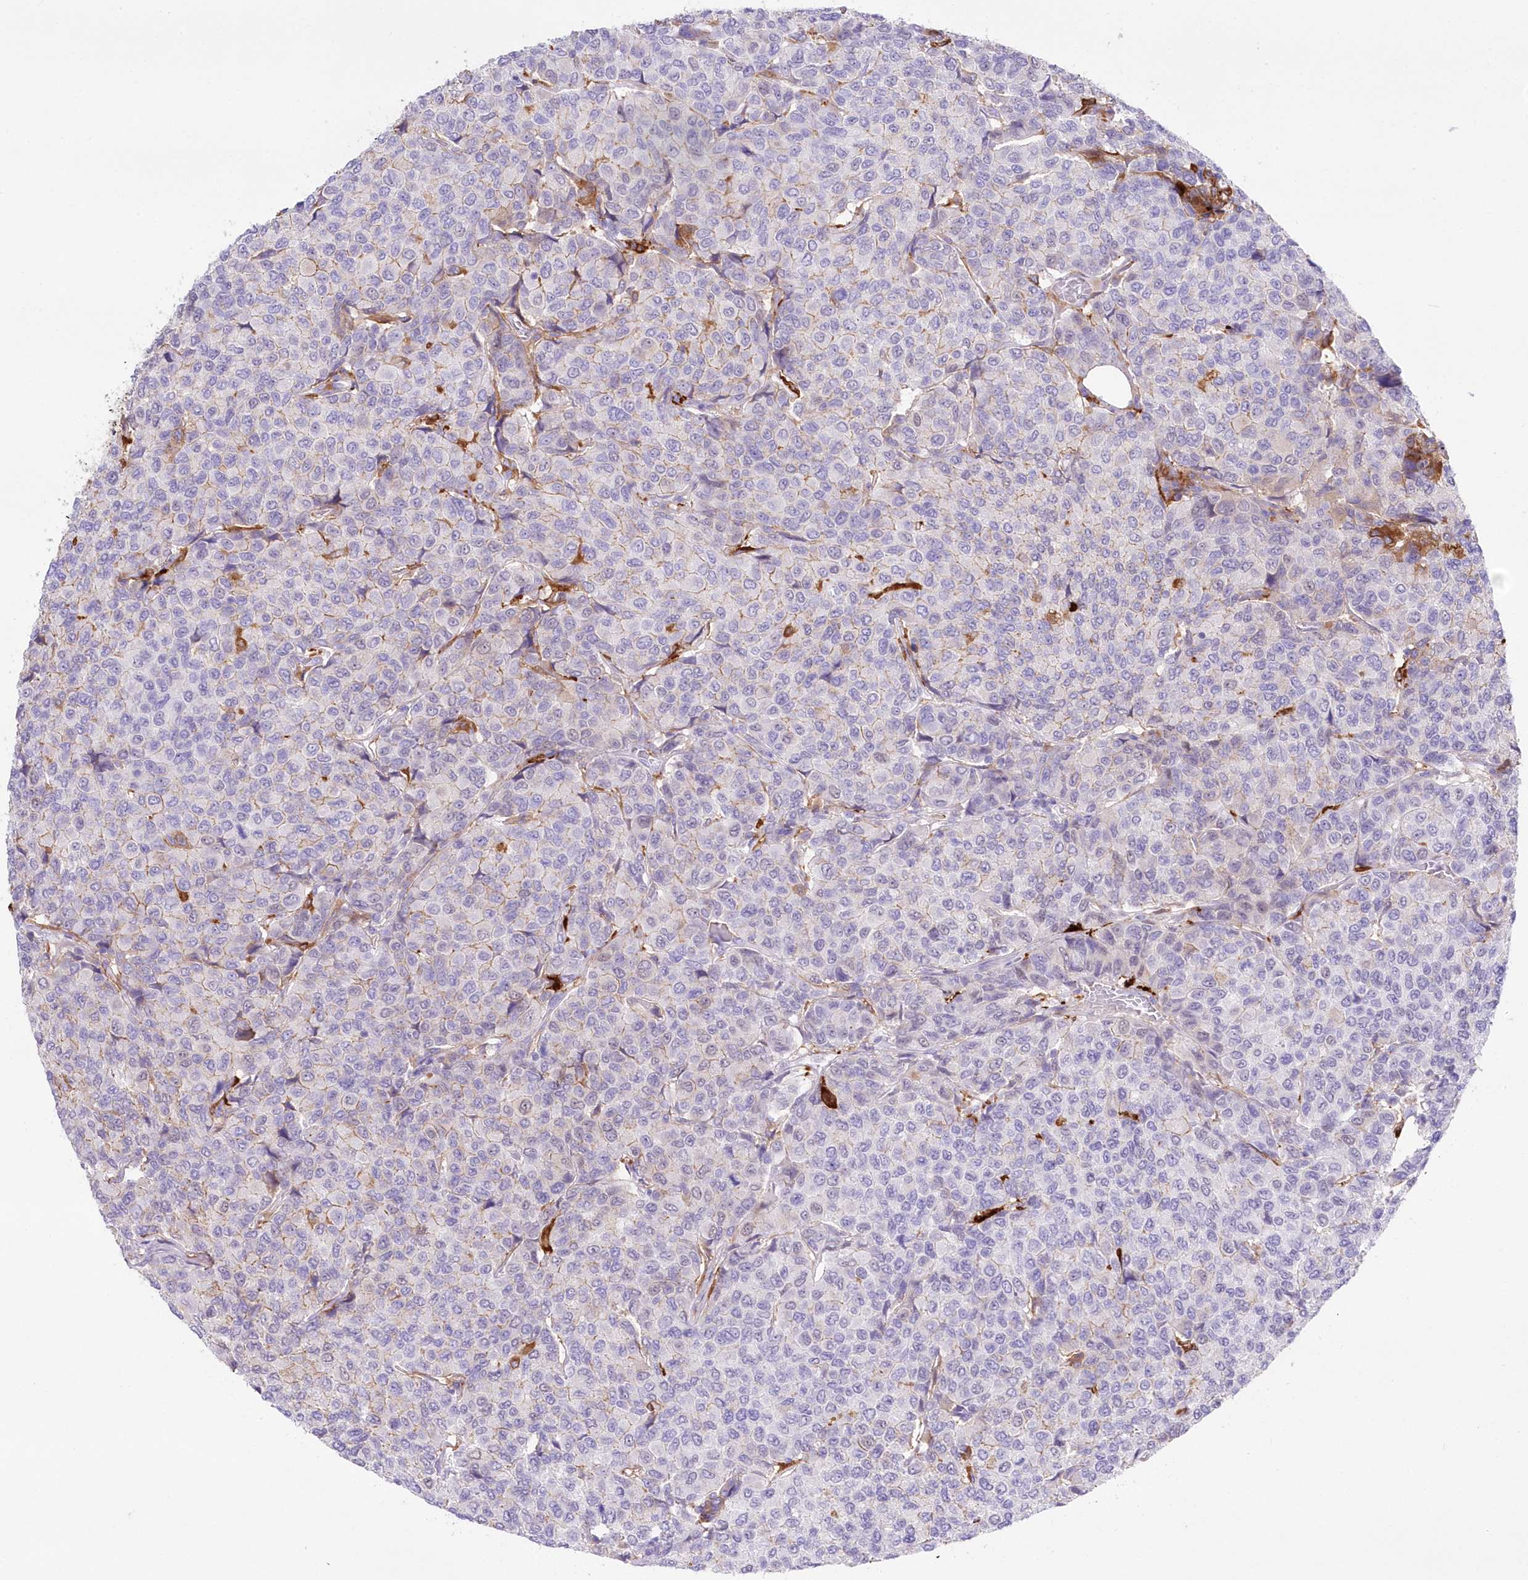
{"staining": {"intensity": "negative", "quantity": "none", "location": "none"}, "tissue": "breast cancer", "cell_type": "Tumor cells", "image_type": "cancer", "snomed": [{"axis": "morphology", "description": "Duct carcinoma"}, {"axis": "topography", "description": "Breast"}], "caption": "There is no significant staining in tumor cells of breast cancer (invasive ductal carcinoma).", "gene": "DNAJC19", "patient": {"sex": "female", "age": 55}}